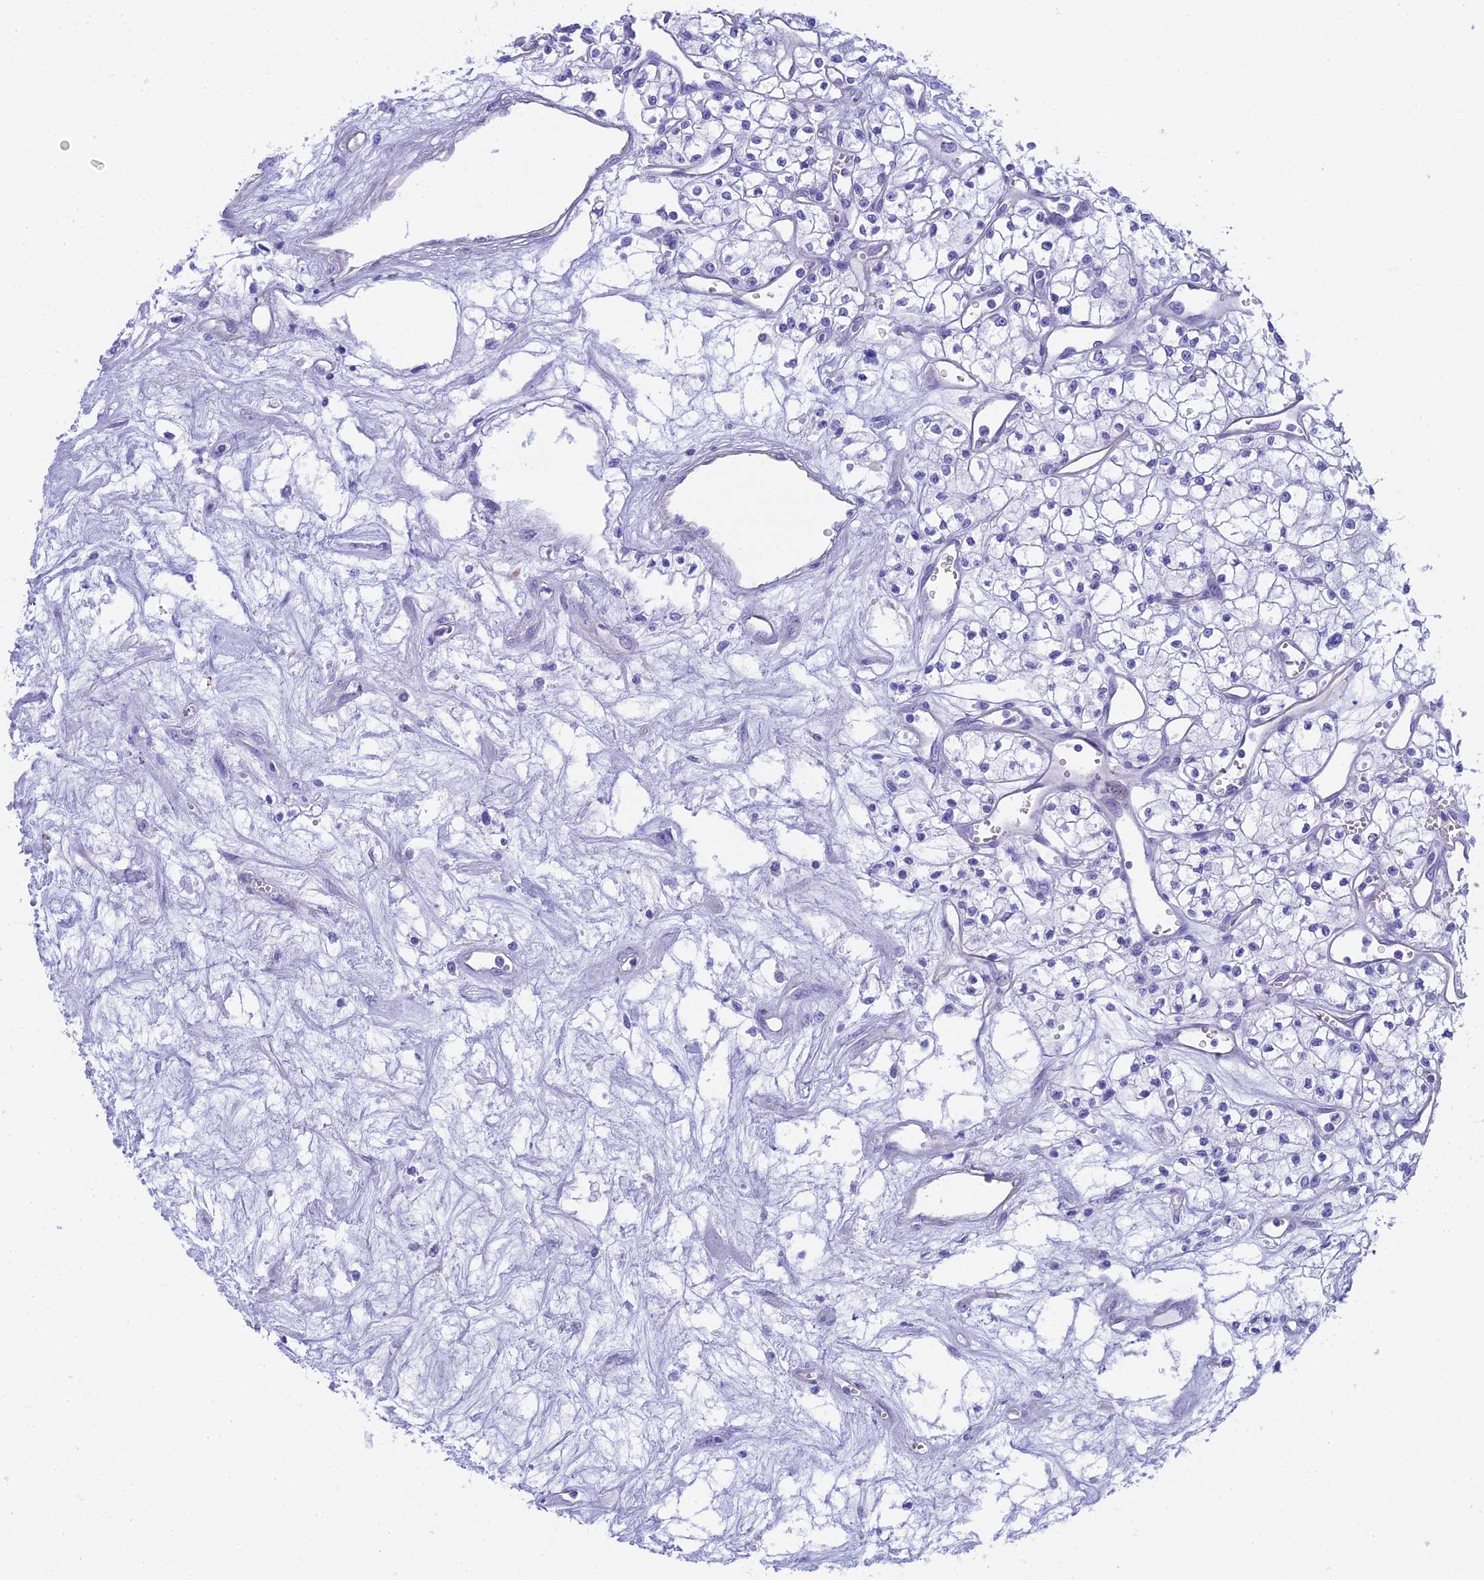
{"staining": {"intensity": "negative", "quantity": "none", "location": "none"}, "tissue": "renal cancer", "cell_type": "Tumor cells", "image_type": "cancer", "snomed": [{"axis": "morphology", "description": "Adenocarcinoma, NOS"}, {"axis": "topography", "description": "Kidney"}], "caption": "High power microscopy histopathology image of an IHC micrograph of renal adenocarcinoma, revealing no significant staining in tumor cells. (DAB (3,3'-diaminobenzidine) immunohistochemistry (IHC) with hematoxylin counter stain).", "gene": "TACSTD2", "patient": {"sex": "male", "age": 59}}